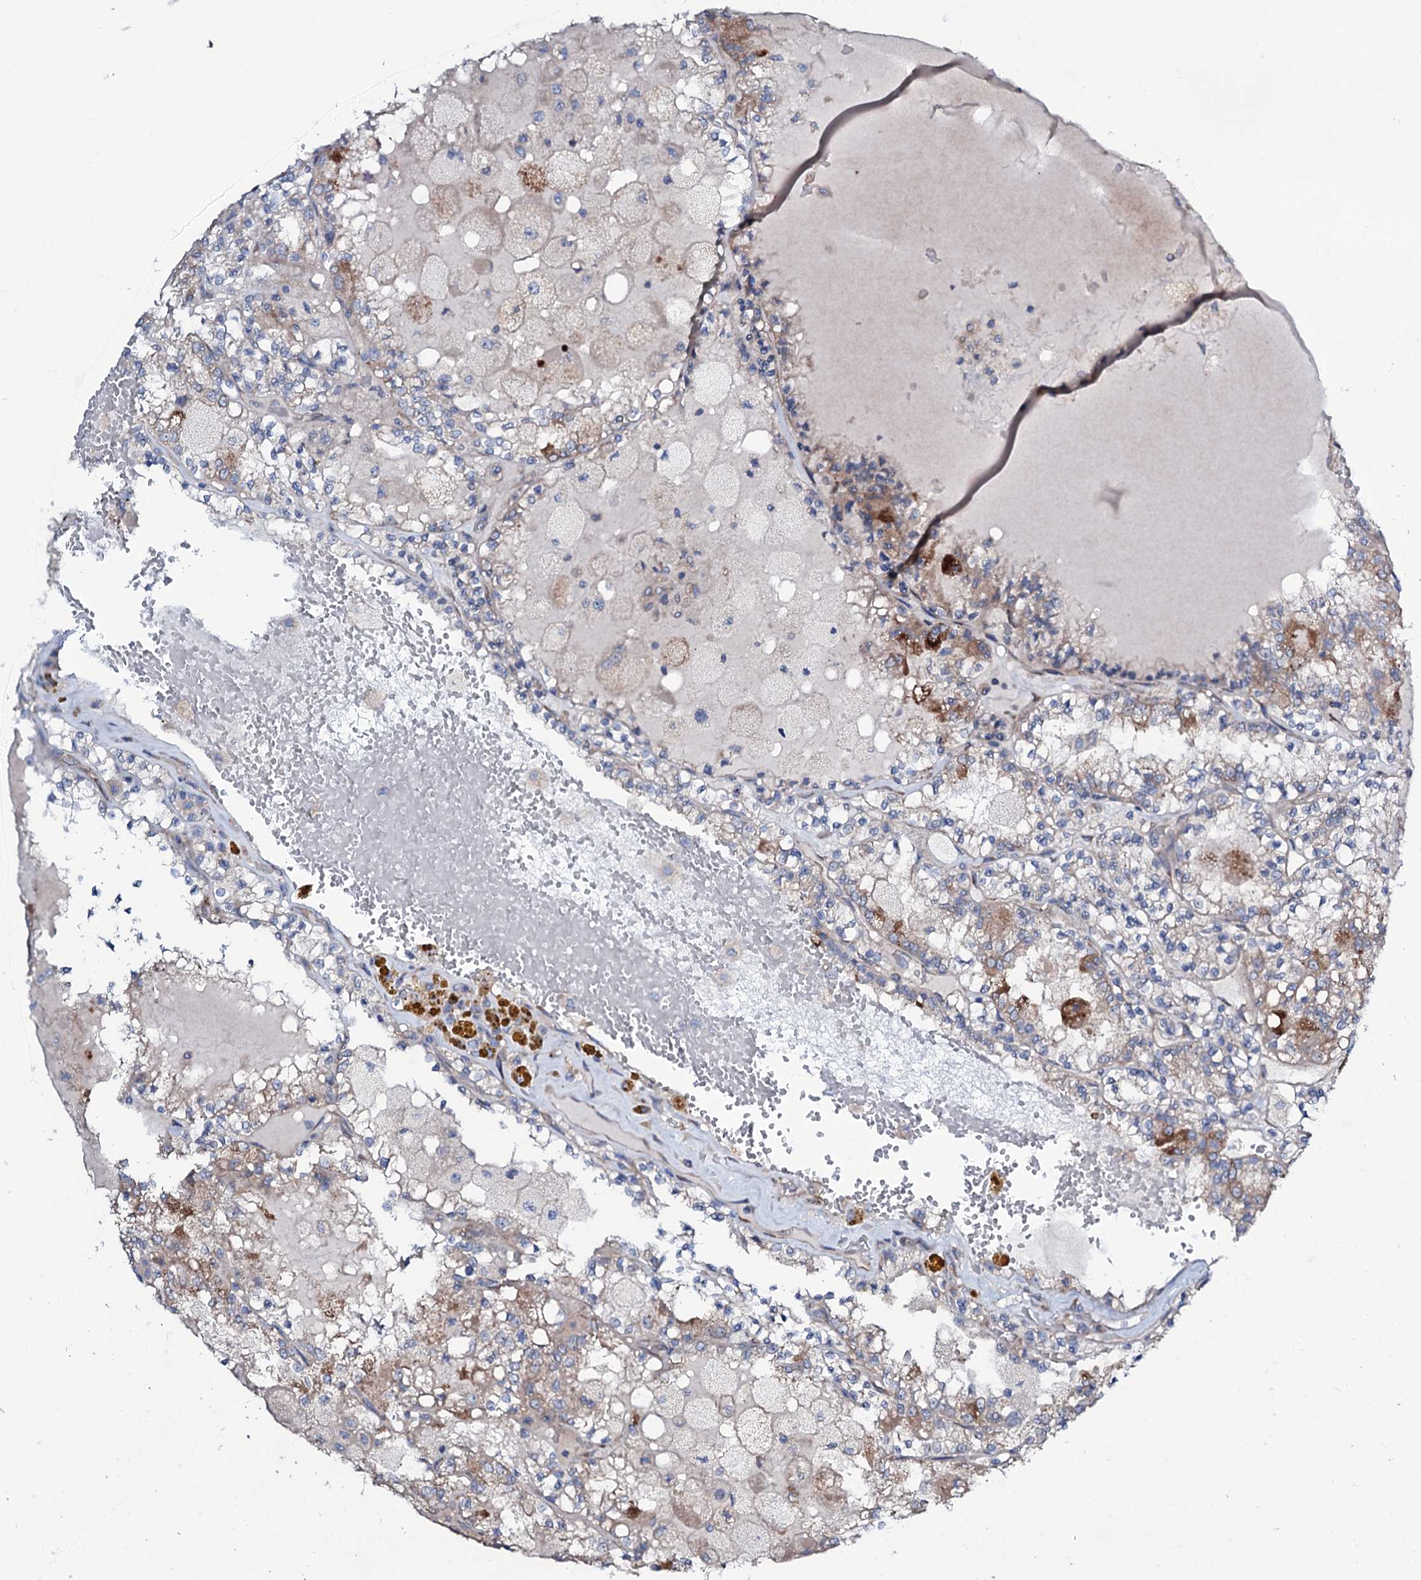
{"staining": {"intensity": "moderate", "quantity": "<25%", "location": "cytoplasmic/membranous"}, "tissue": "renal cancer", "cell_type": "Tumor cells", "image_type": "cancer", "snomed": [{"axis": "morphology", "description": "Adenocarcinoma, NOS"}, {"axis": "topography", "description": "Kidney"}], "caption": "Human renal cancer stained with a brown dye displays moderate cytoplasmic/membranous positive expression in about <25% of tumor cells.", "gene": "STARD13", "patient": {"sex": "female", "age": 56}}